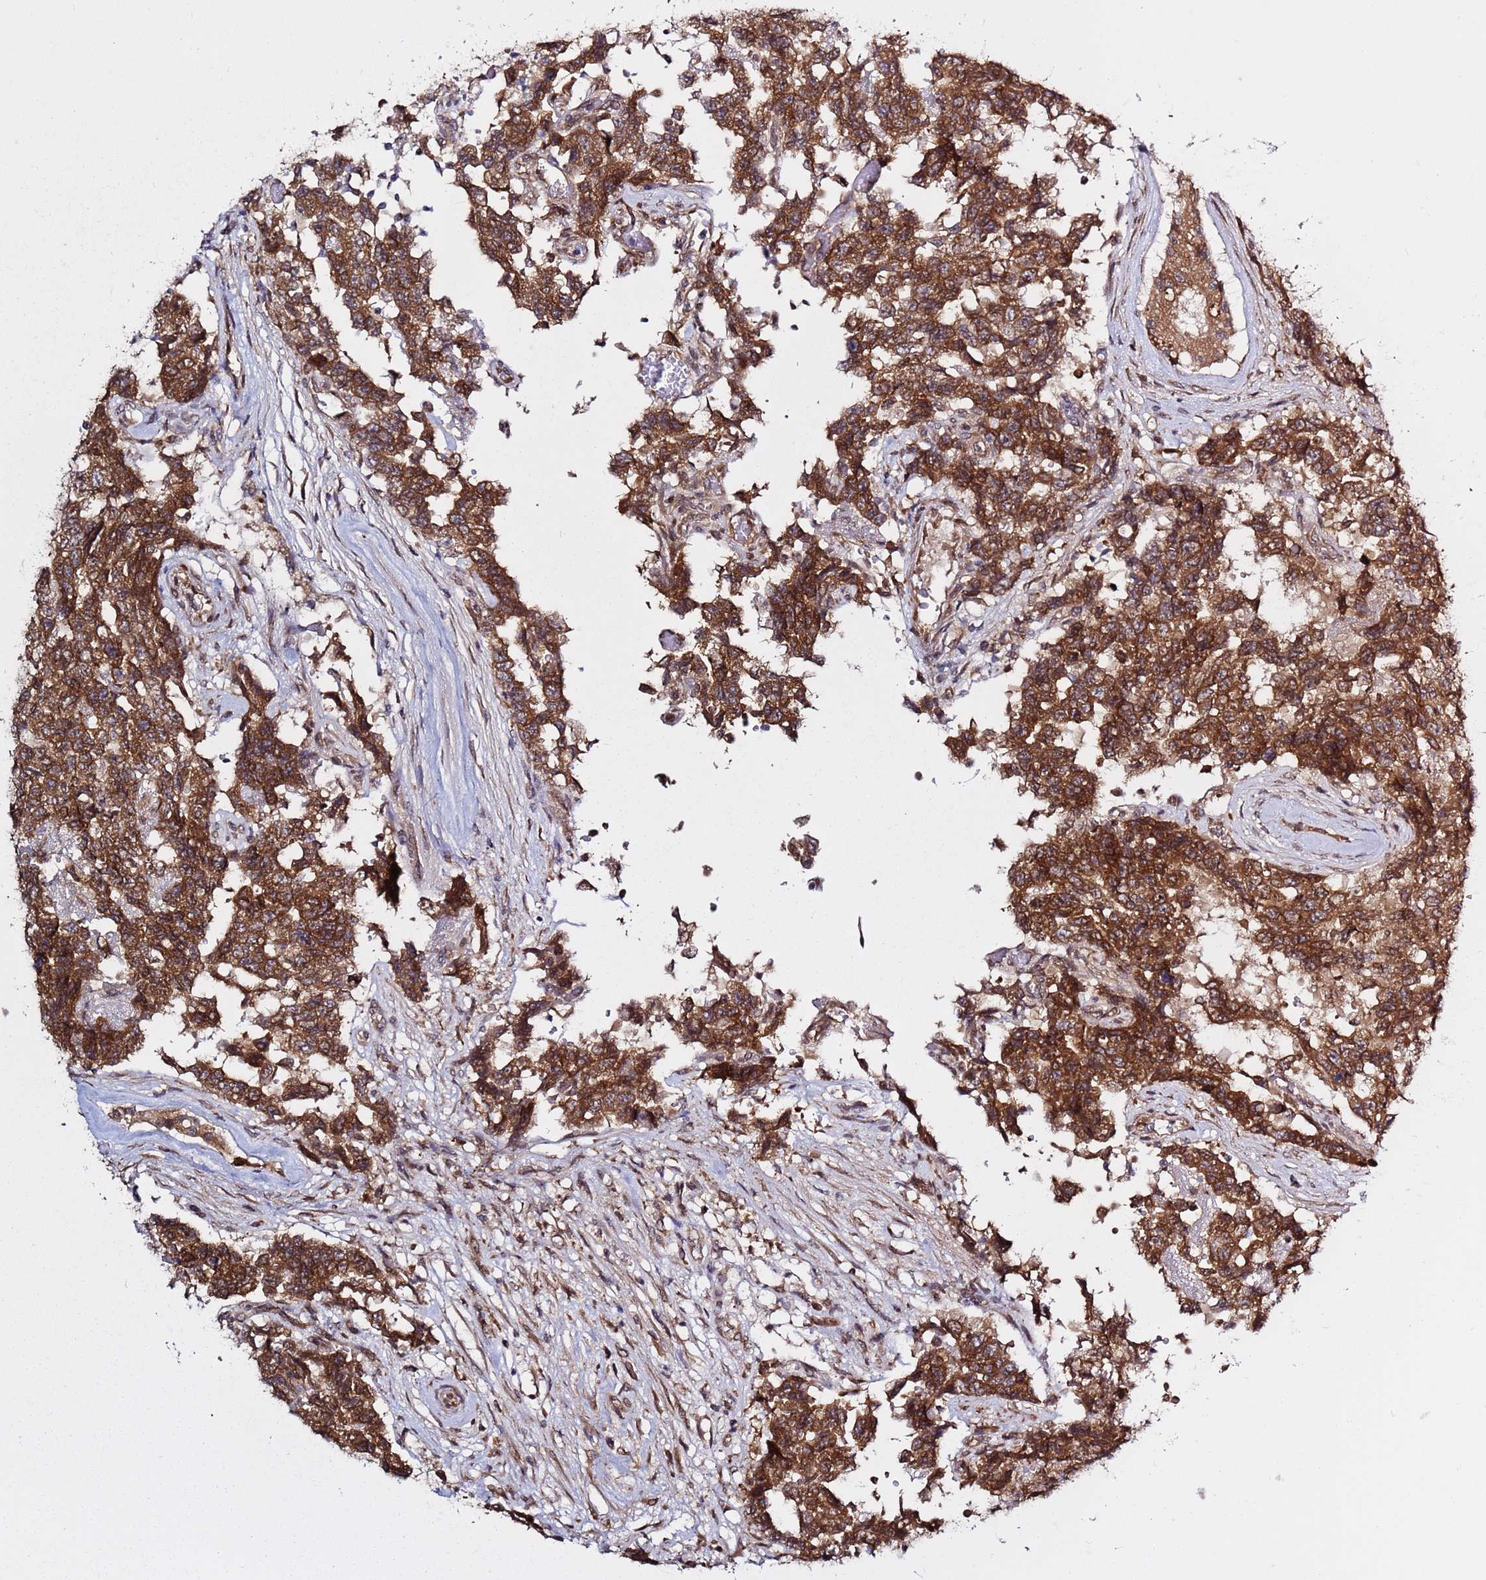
{"staining": {"intensity": "strong", "quantity": ">75%", "location": "cytoplasmic/membranous"}, "tissue": "testis cancer", "cell_type": "Tumor cells", "image_type": "cancer", "snomed": [{"axis": "morphology", "description": "Normal tissue, NOS"}, {"axis": "morphology", "description": "Carcinoma, Embryonal, NOS"}, {"axis": "topography", "description": "Testis"}, {"axis": "topography", "description": "Epididymis"}], "caption": "Human testis embryonal carcinoma stained with a brown dye displays strong cytoplasmic/membranous positive positivity in about >75% of tumor cells.", "gene": "PRKAB2", "patient": {"sex": "male", "age": 25}}